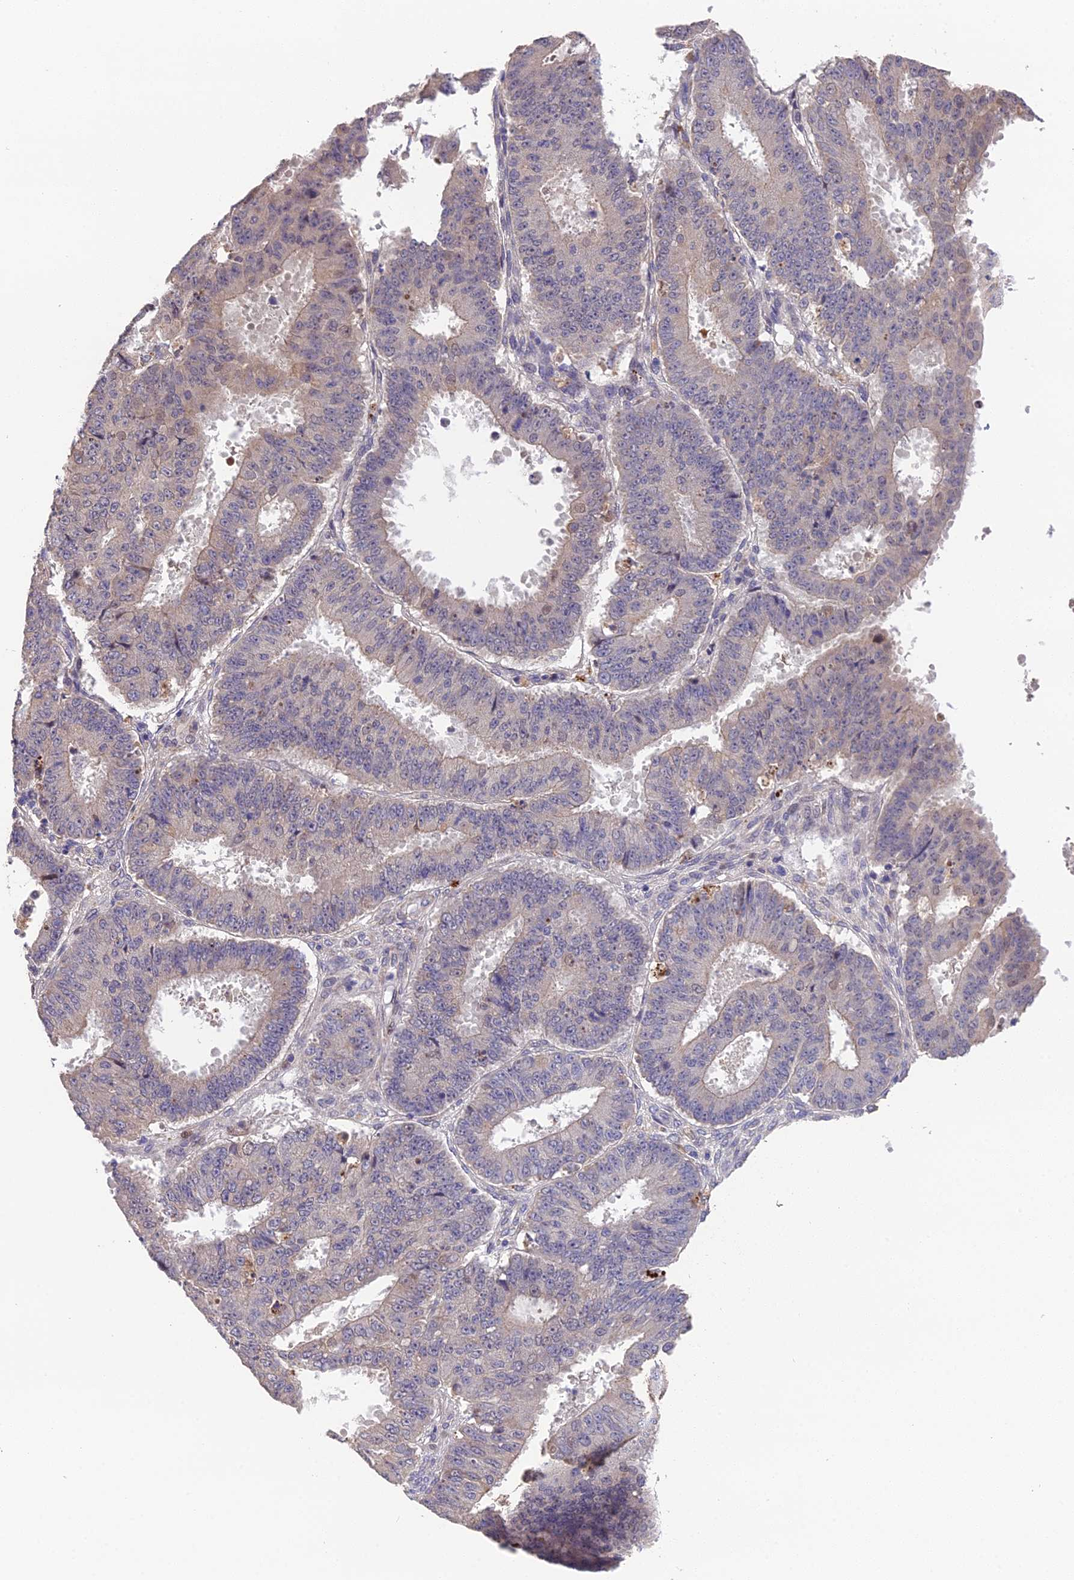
{"staining": {"intensity": "negative", "quantity": "none", "location": "none"}, "tissue": "ovarian cancer", "cell_type": "Tumor cells", "image_type": "cancer", "snomed": [{"axis": "morphology", "description": "Carcinoma, endometroid"}, {"axis": "topography", "description": "Appendix"}, {"axis": "topography", "description": "Ovary"}], "caption": "Tumor cells are negative for protein expression in human ovarian cancer.", "gene": "PUS10", "patient": {"sex": "female", "age": 42}}